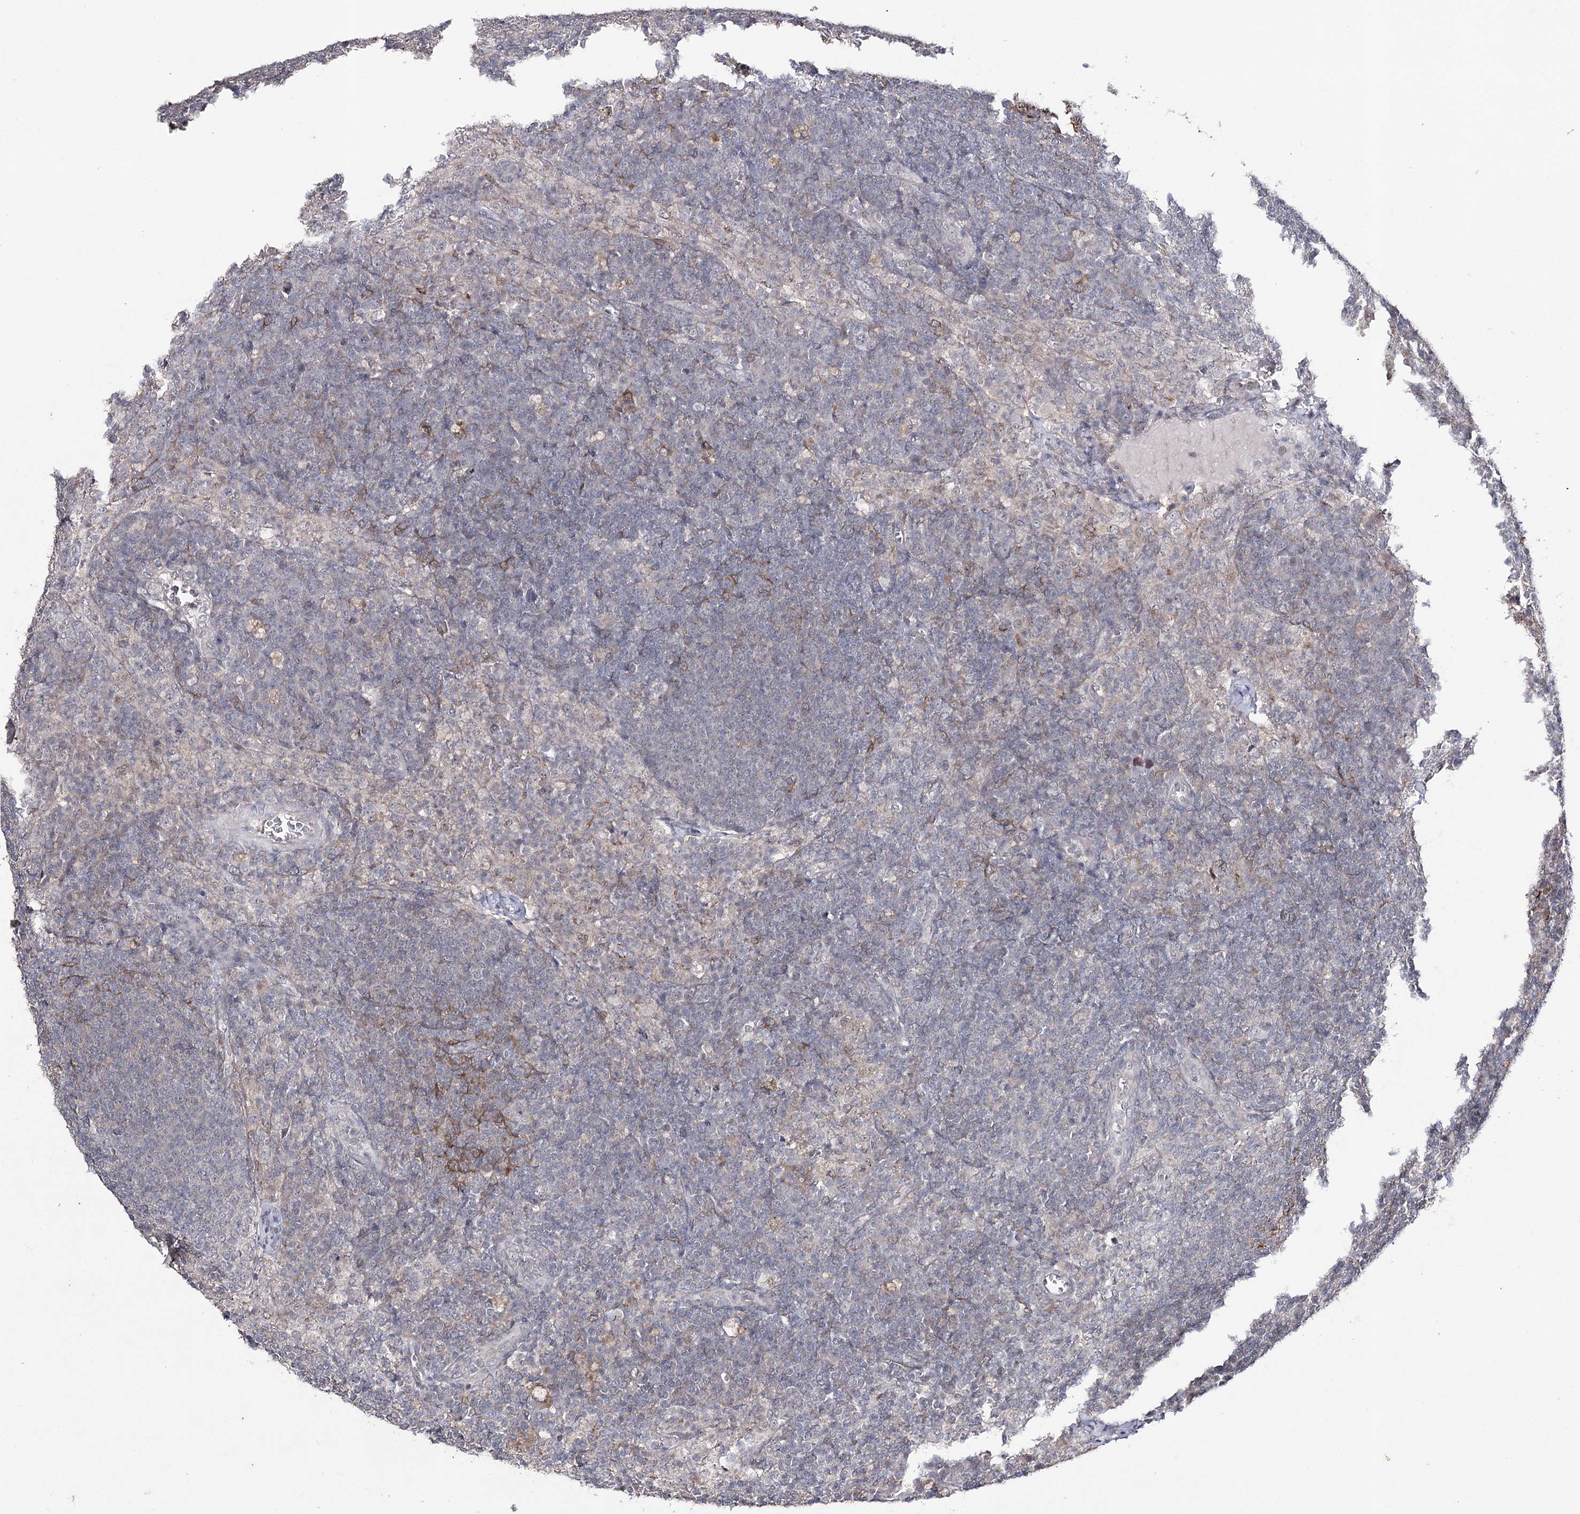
{"staining": {"intensity": "negative", "quantity": "none", "location": "none"}, "tissue": "lymph node", "cell_type": "Germinal center cells", "image_type": "normal", "snomed": [{"axis": "morphology", "description": "Normal tissue, NOS"}, {"axis": "topography", "description": "Lymph node"}], "caption": "Germinal center cells are negative for brown protein staining in normal lymph node. (DAB (3,3'-diaminobenzidine) immunohistochemistry visualized using brightfield microscopy, high magnification).", "gene": "HSD11B2", "patient": {"sex": "female", "age": 70}}